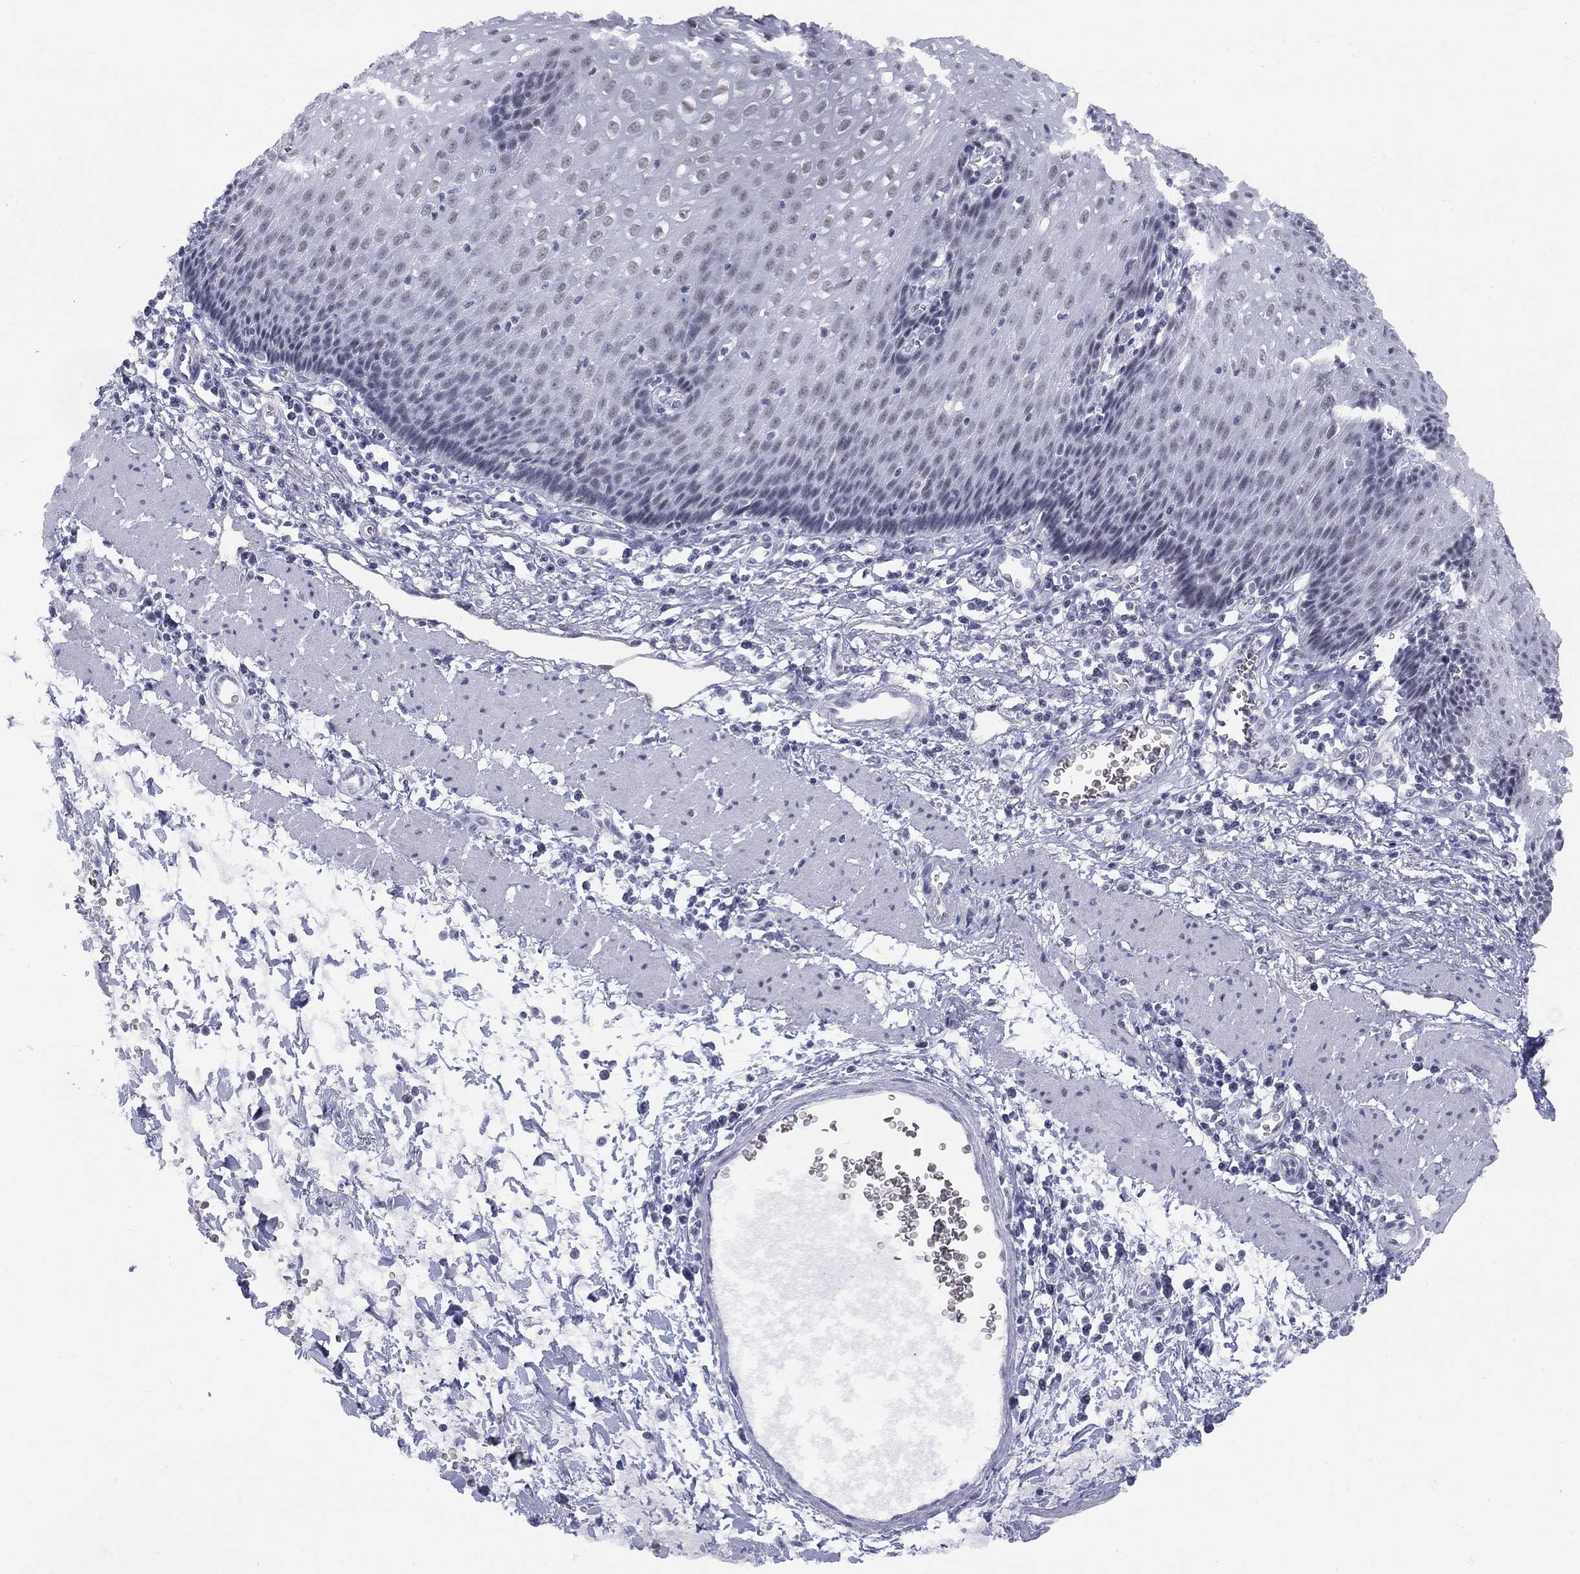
{"staining": {"intensity": "negative", "quantity": "none", "location": "none"}, "tissue": "esophagus", "cell_type": "Squamous epithelial cells", "image_type": "normal", "snomed": [{"axis": "morphology", "description": "Normal tissue, NOS"}, {"axis": "topography", "description": "Esophagus"}], "caption": "Squamous epithelial cells are negative for protein expression in unremarkable human esophagus. (Immunohistochemistry (ihc), brightfield microscopy, high magnification).", "gene": "DMTN", "patient": {"sex": "male", "age": 57}}